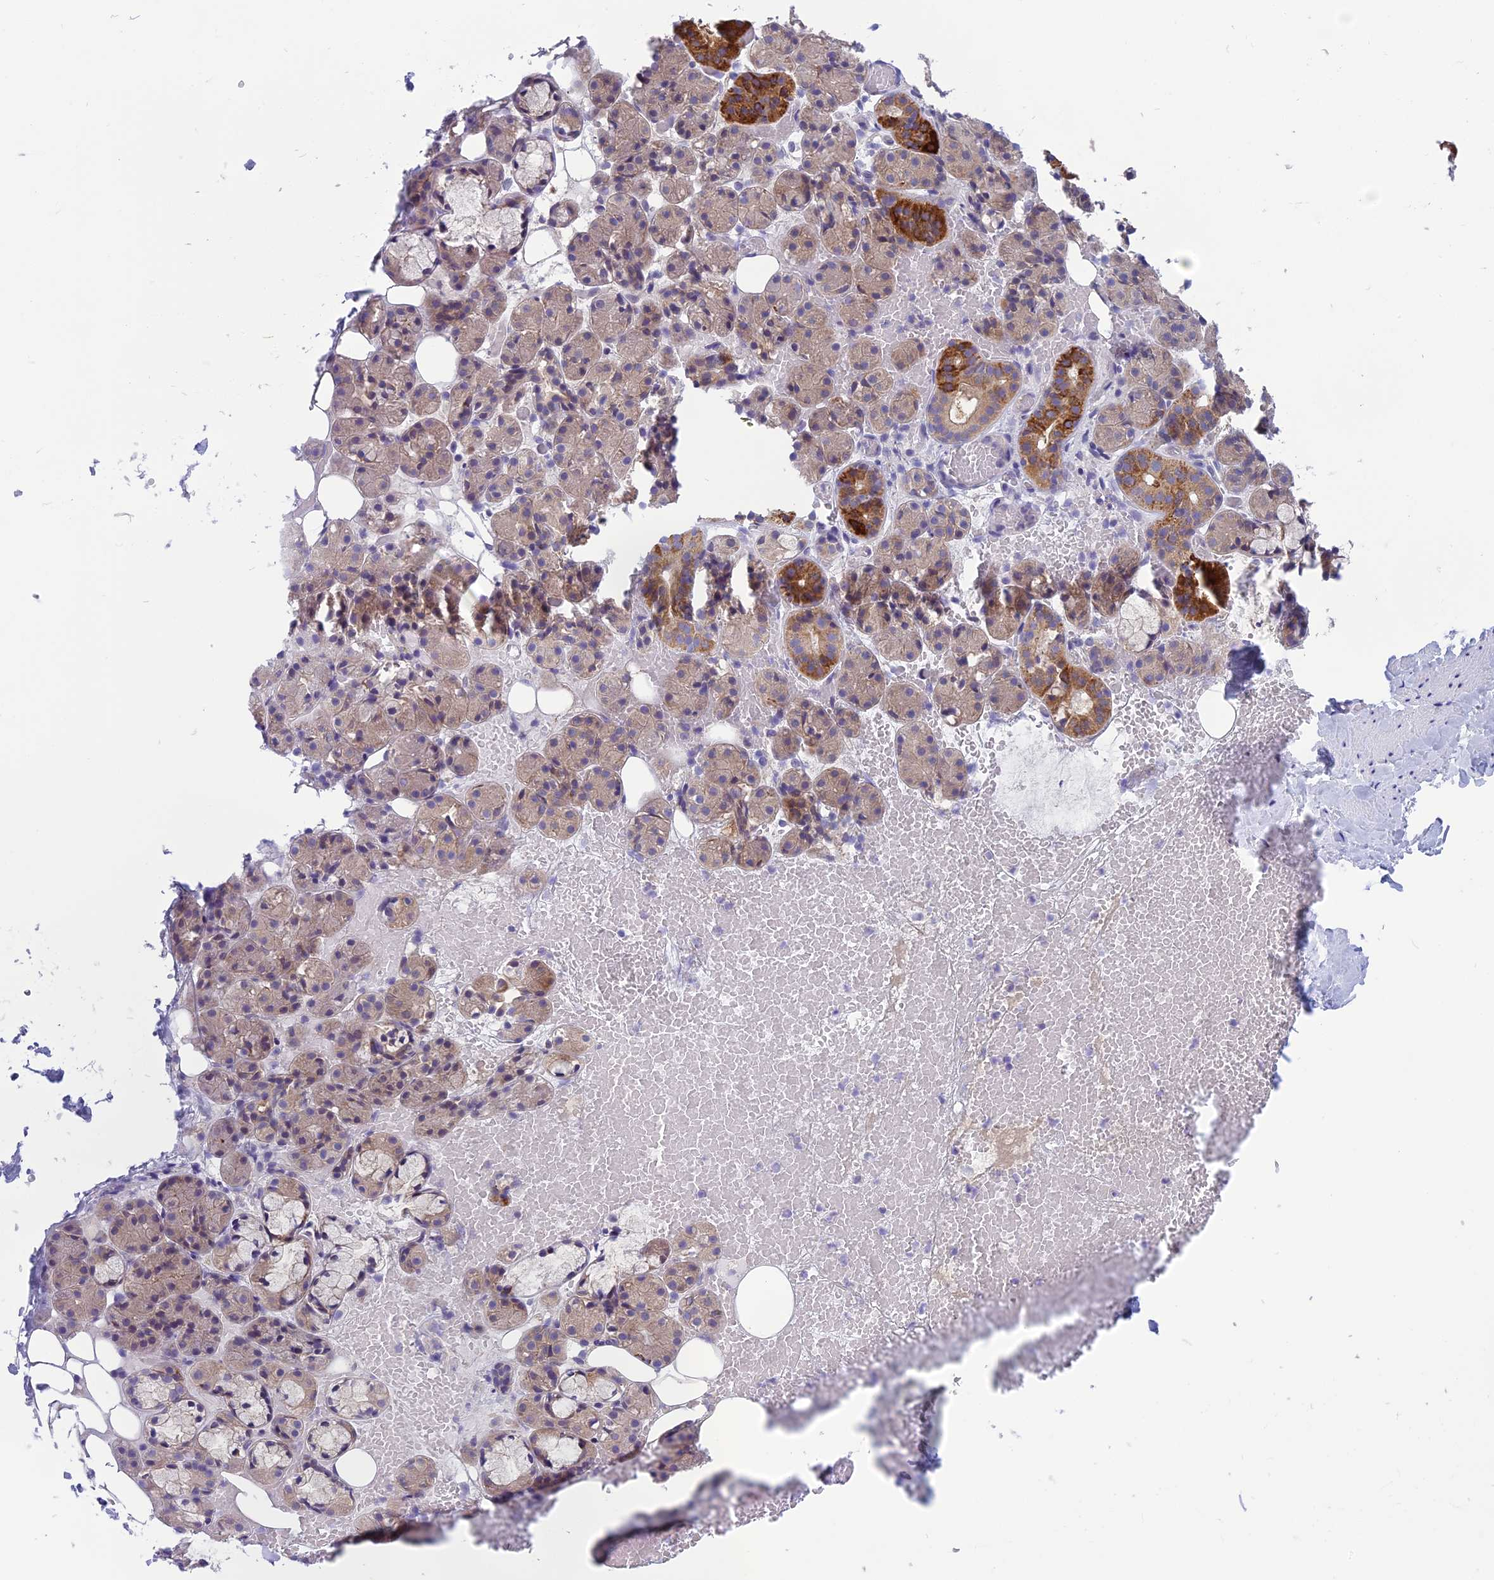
{"staining": {"intensity": "strong", "quantity": "<25%", "location": "cytoplasmic/membranous"}, "tissue": "salivary gland", "cell_type": "Glandular cells", "image_type": "normal", "snomed": [{"axis": "morphology", "description": "Normal tissue, NOS"}, {"axis": "topography", "description": "Salivary gland"}], "caption": "Strong cytoplasmic/membranous expression for a protein is seen in about <25% of glandular cells of normal salivary gland using immunohistochemistry (IHC).", "gene": "ARHGEF37", "patient": {"sex": "male", "age": 63}}